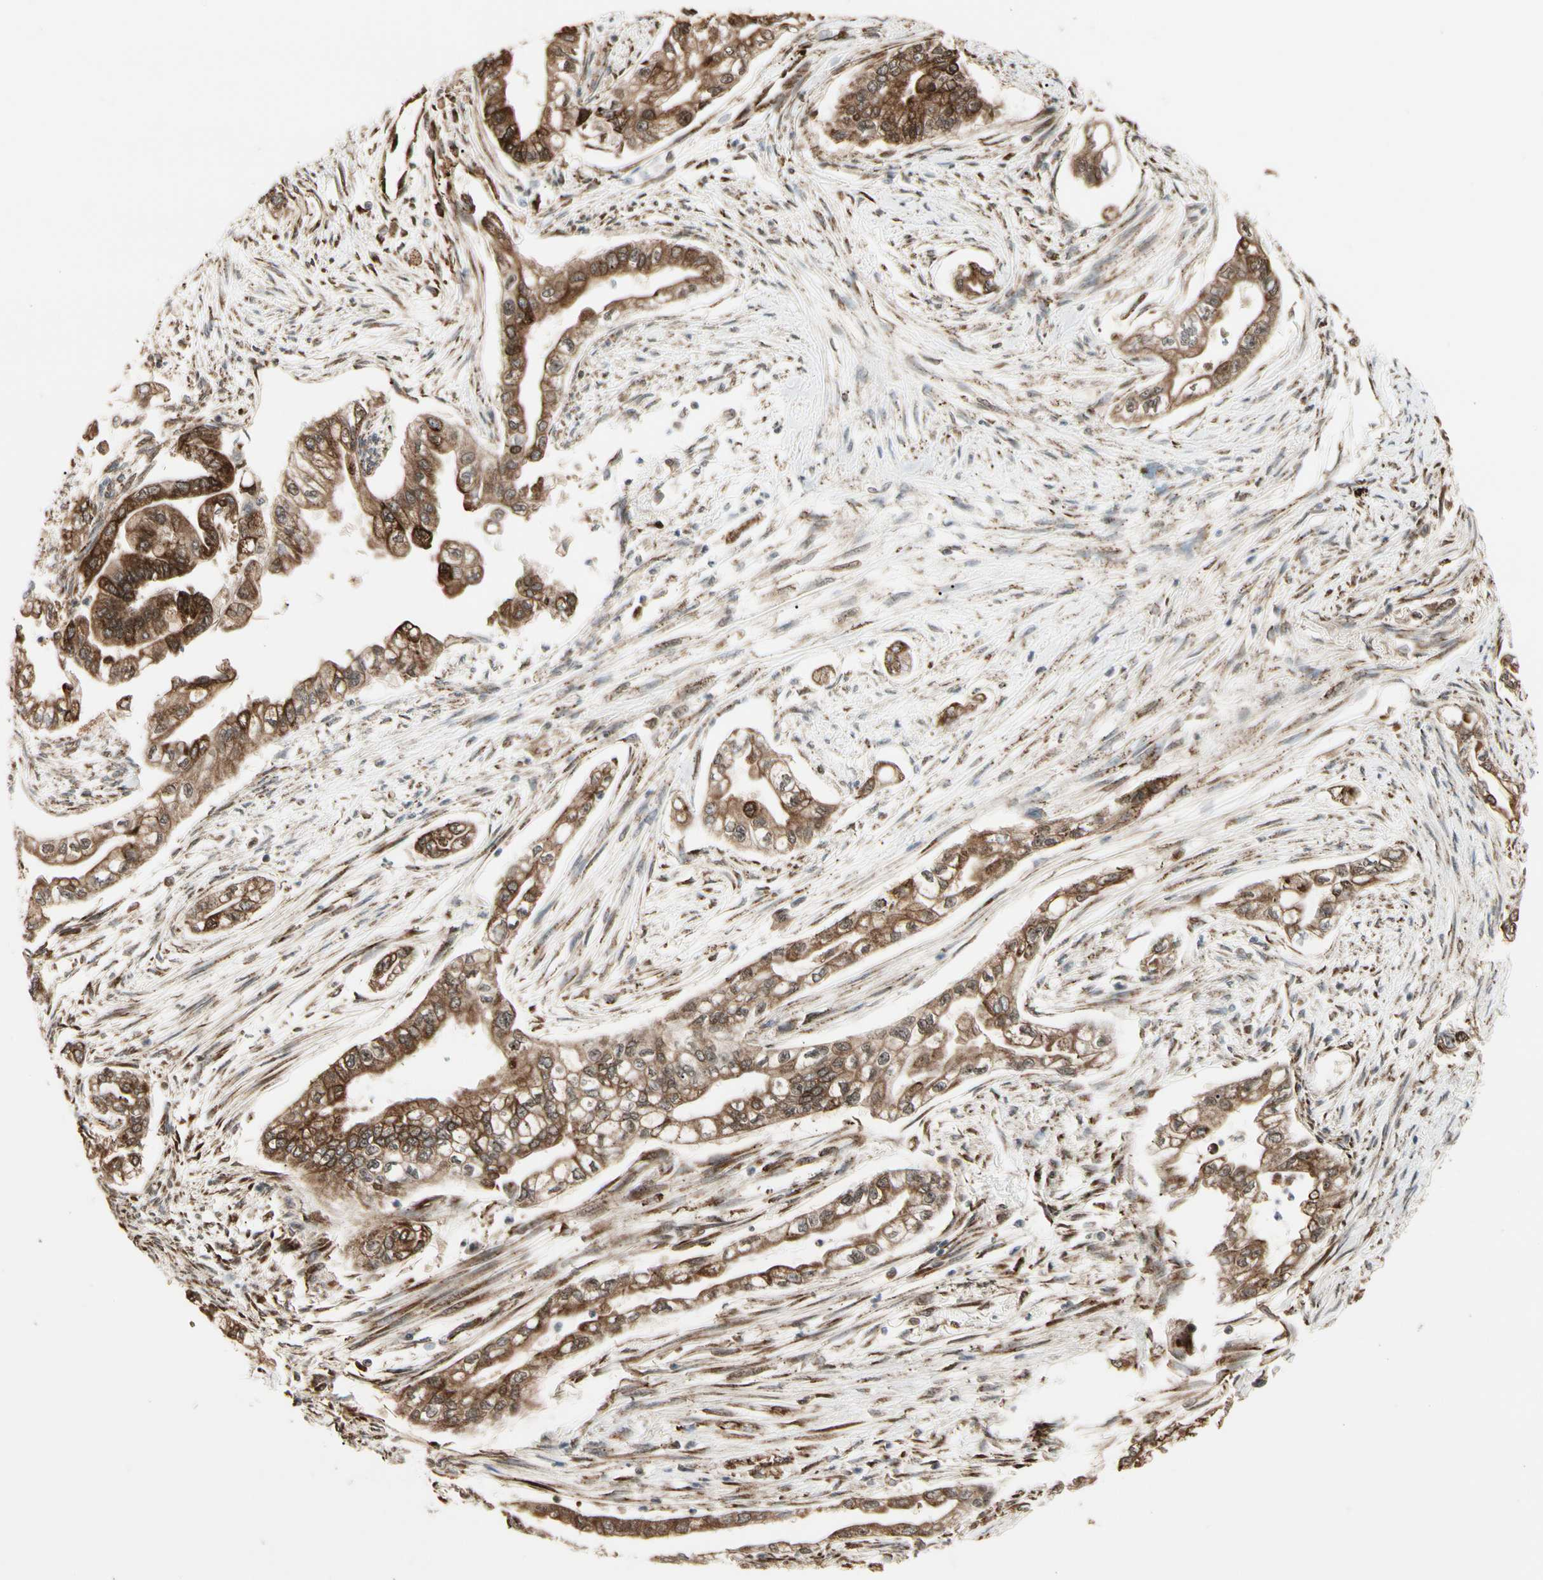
{"staining": {"intensity": "strong", "quantity": ">75%", "location": "cytoplasmic/membranous"}, "tissue": "pancreatic cancer", "cell_type": "Tumor cells", "image_type": "cancer", "snomed": [{"axis": "morphology", "description": "Normal tissue, NOS"}, {"axis": "topography", "description": "Pancreas"}], "caption": "Protein staining reveals strong cytoplasmic/membranous staining in about >75% of tumor cells in pancreatic cancer. (DAB IHC, brown staining for protein, blue staining for nuclei).", "gene": "HSP90B1", "patient": {"sex": "male", "age": 42}}